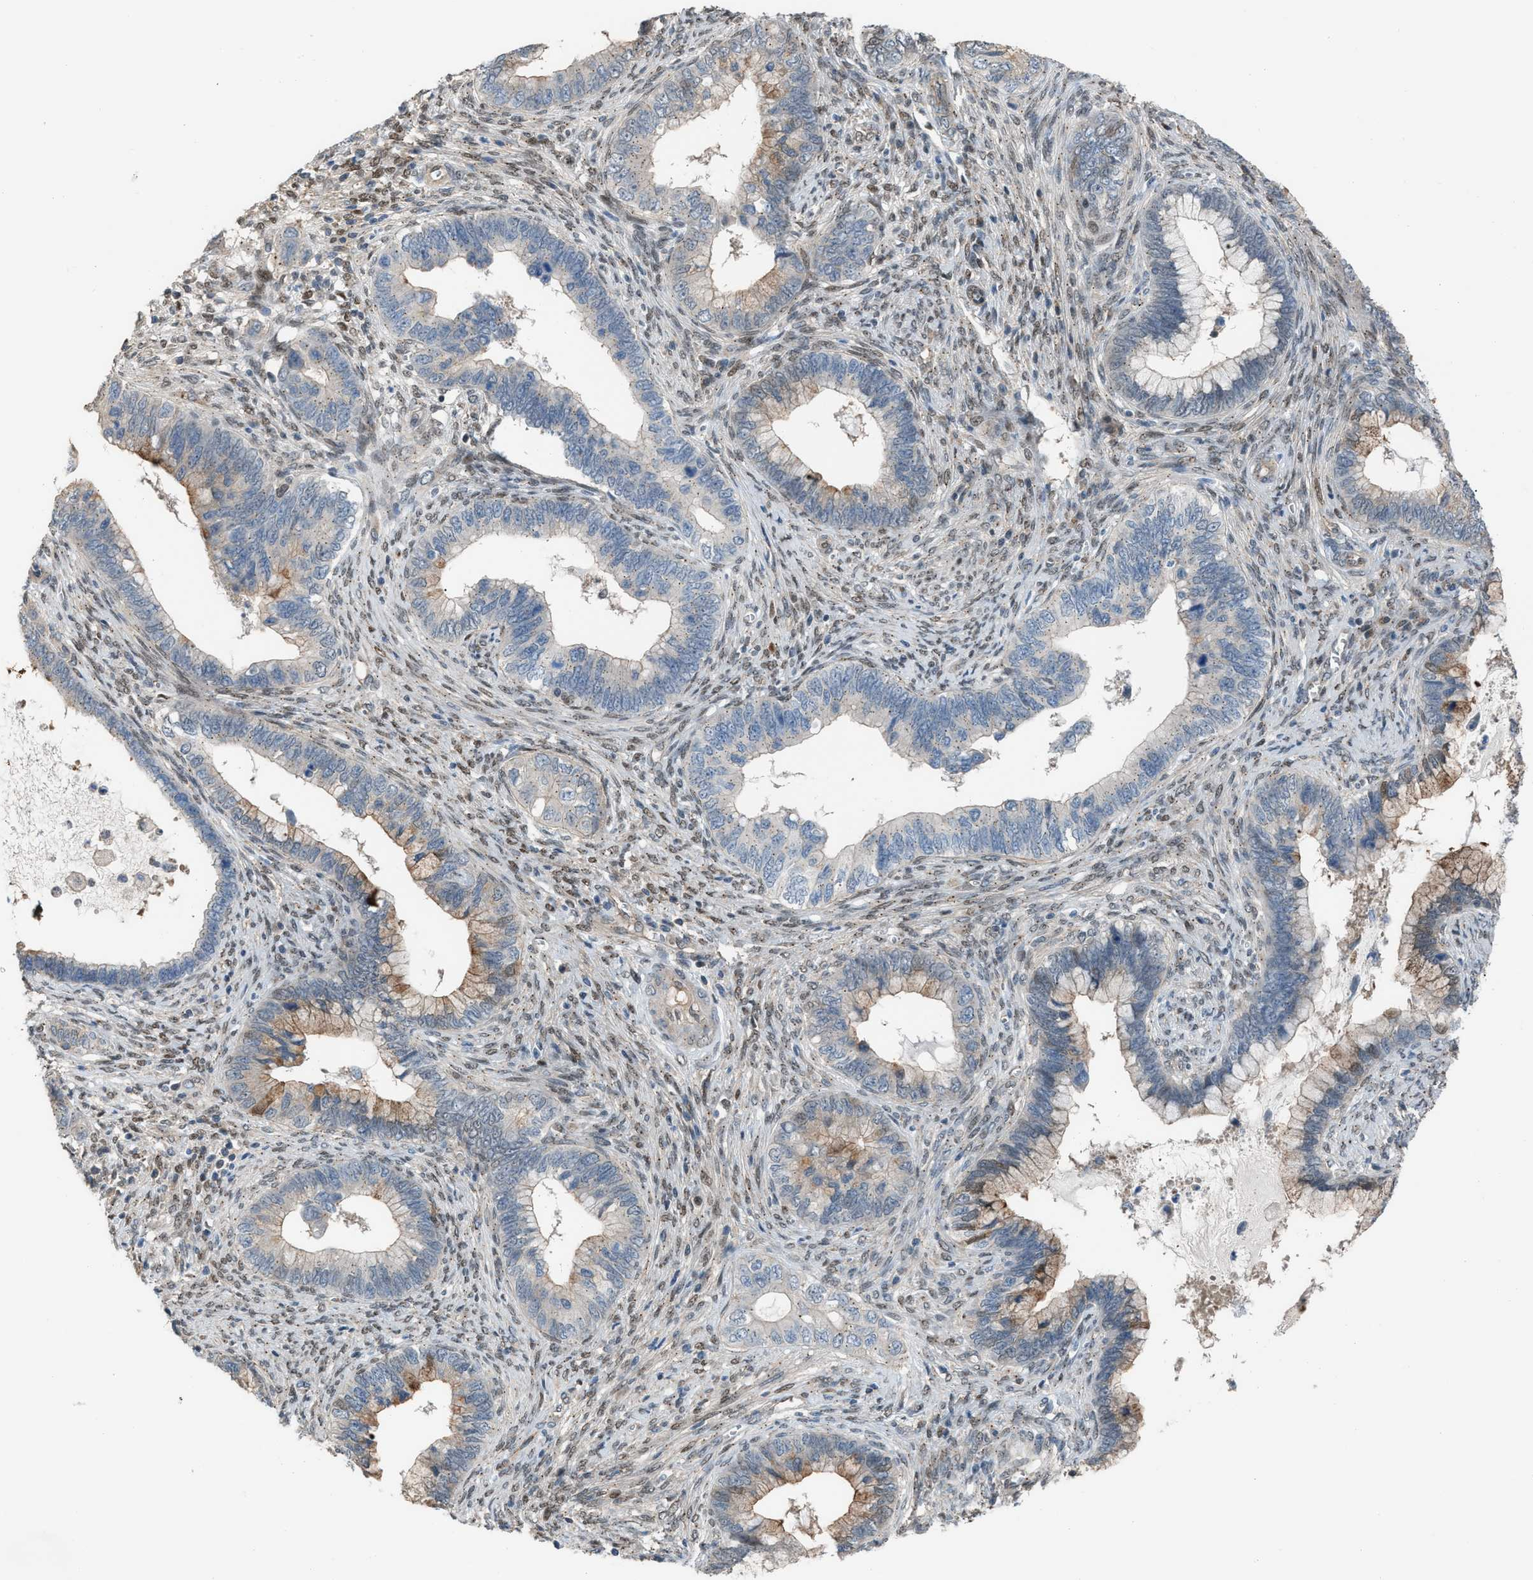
{"staining": {"intensity": "moderate", "quantity": "<25%", "location": "cytoplasmic/membranous"}, "tissue": "cervical cancer", "cell_type": "Tumor cells", "image_type": "cancer", "snomed": [{"axis": "morphology", "description": "Adenocarcinoma, NOS"}, {"axis": "topography", "description": "Cervix"}], "caption": "IHC micrograph of cervical cancer stained for a protein (brown), which shows low levels of moderate cytoplasmic/membranous expression in approximately <25% of tumor cells.", "gene": "CRTC1", "patient": {"sex": "female", "age": 44}}